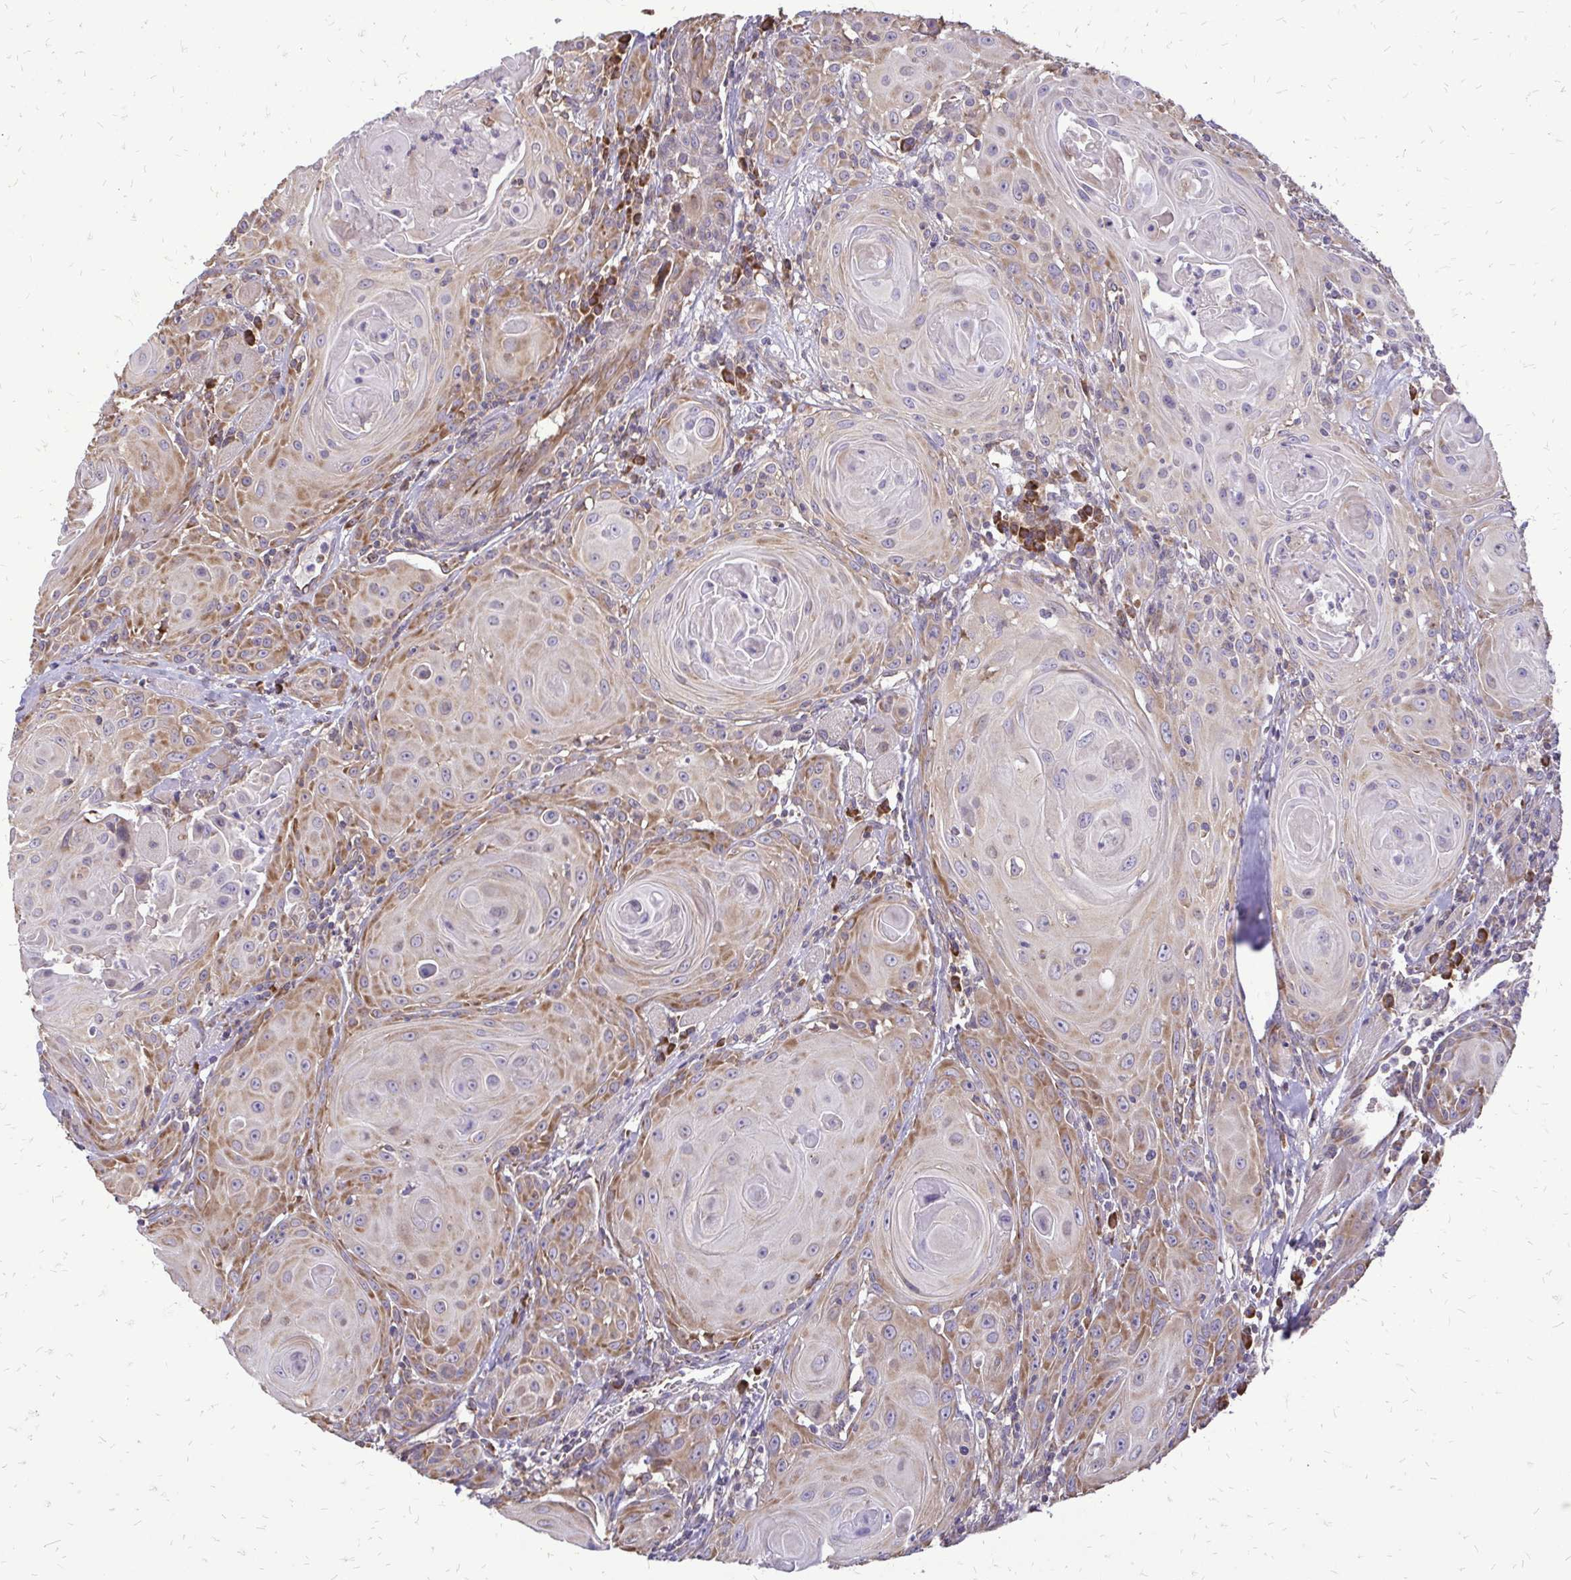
{"staining": {"intensity": "moderate", "quantity": "<25%", "location": "cytoplasmic/membranous"}, "tissue": "head and neck cancer", "cell_type": "Tumor cells", "image_type": "cancer", "snomed": [{"axis": "morphology", "description": "Squamous cell carcinoma, NOS"}, {"axis": "topography", "description": "Head-Neck"}], "caption": "About <25% of tumor cells in squamous cell carcinoma (head and neck) exhibit moderate cytoplasmic/membranous protein positivity as visualized by brown immunohistochemical staining.", "gene": "RPS3", "patient": {"sex": "female", "age": 80}}